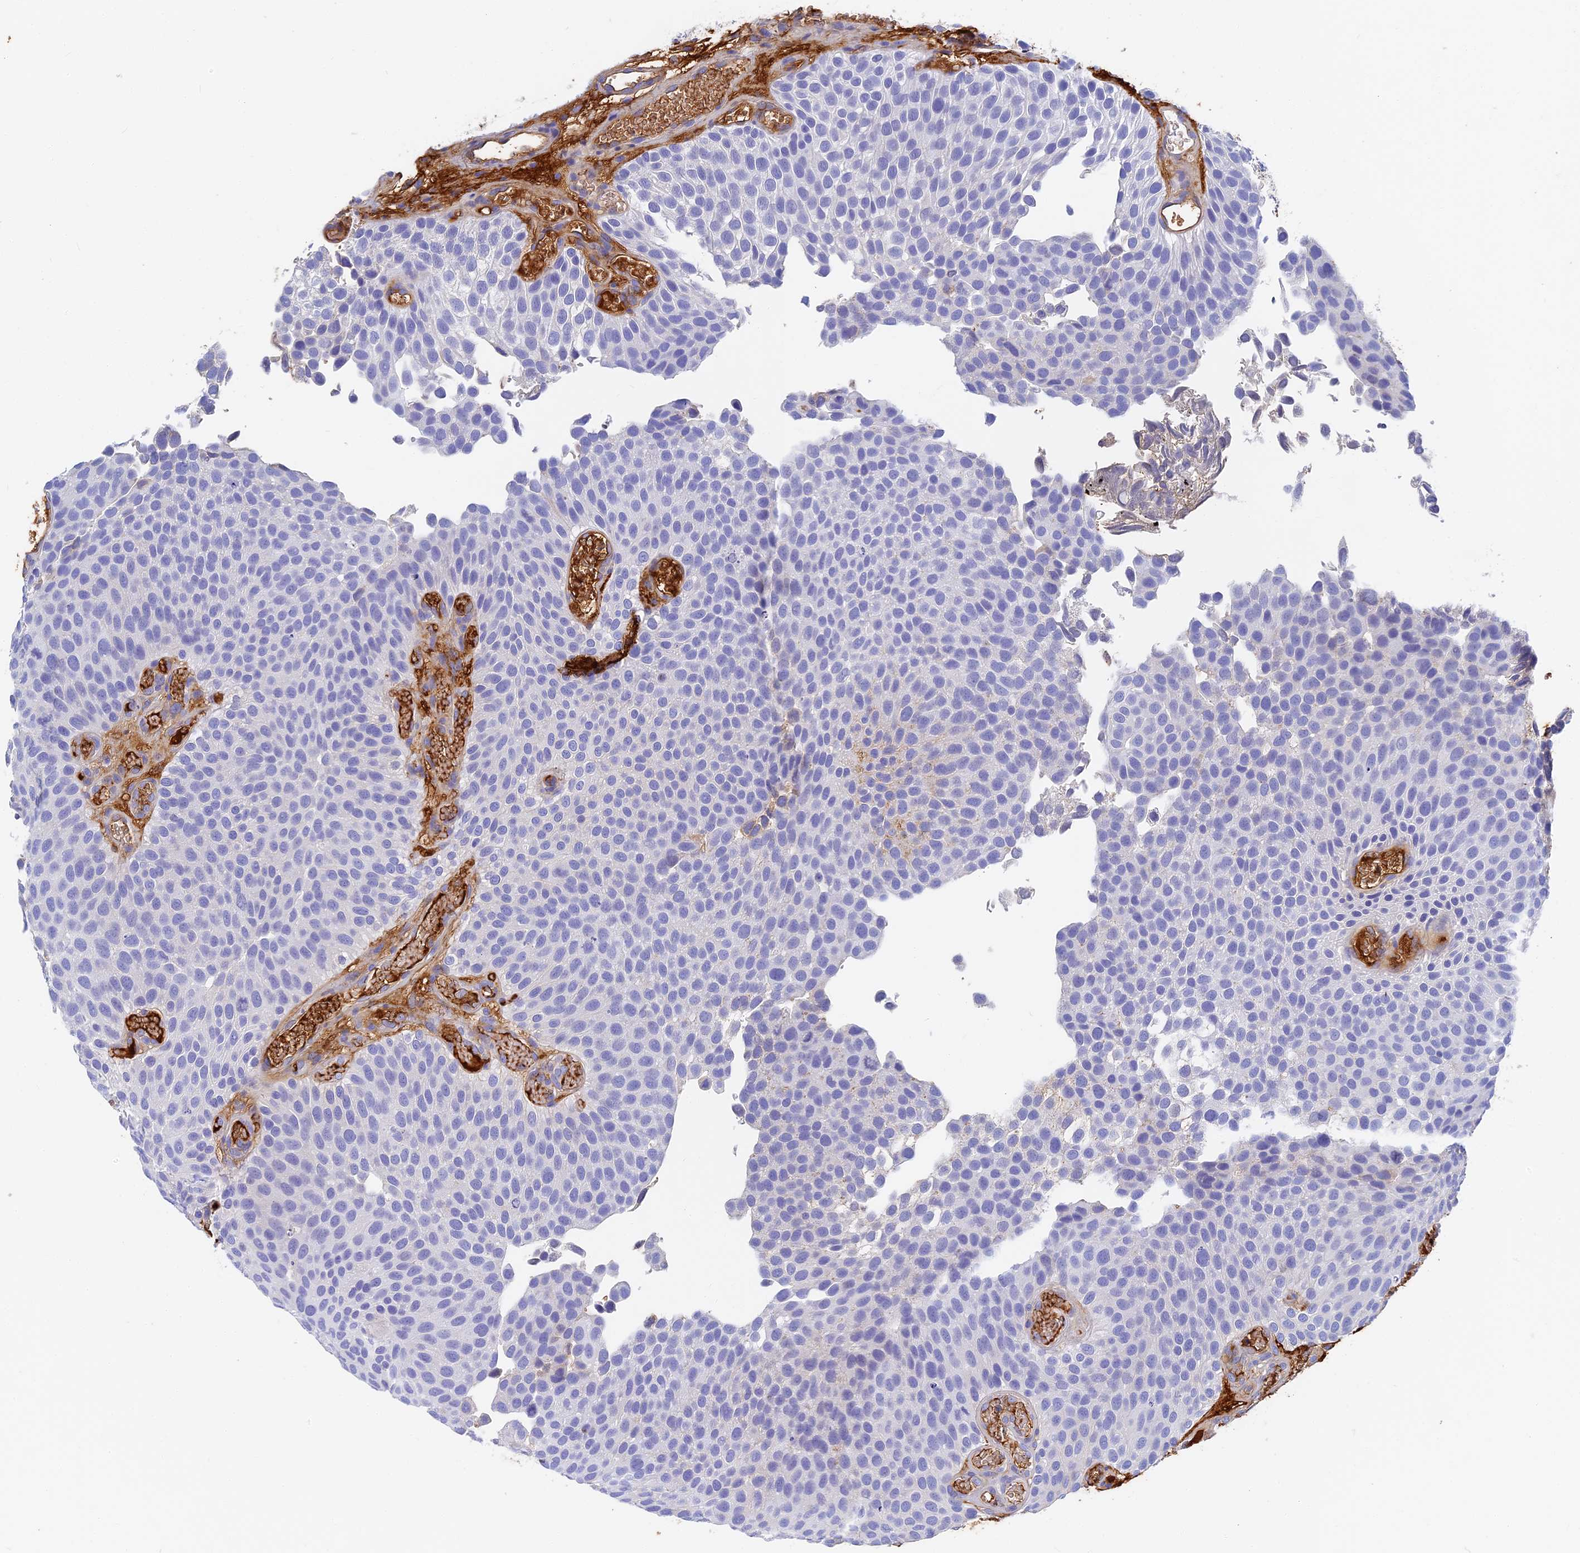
{"staining": {"intensity": "negative", "quantity": "none", "location": "none"}, "tissue": "urothelial cancer", "cell_type": "Tumor cells", "image_type": "cancer", "snomed": [{"axis": "morphology", "description": "Urothelial carcinoma, Low grade"}, {"axis": "topography", "description": "Urinary bladder"}], "caption": "IHC of human urothelial cancer demonstrates no staining in tumor cells.", "gene": "ITIH1", "patient": {"sex": "male", "age": 89}}